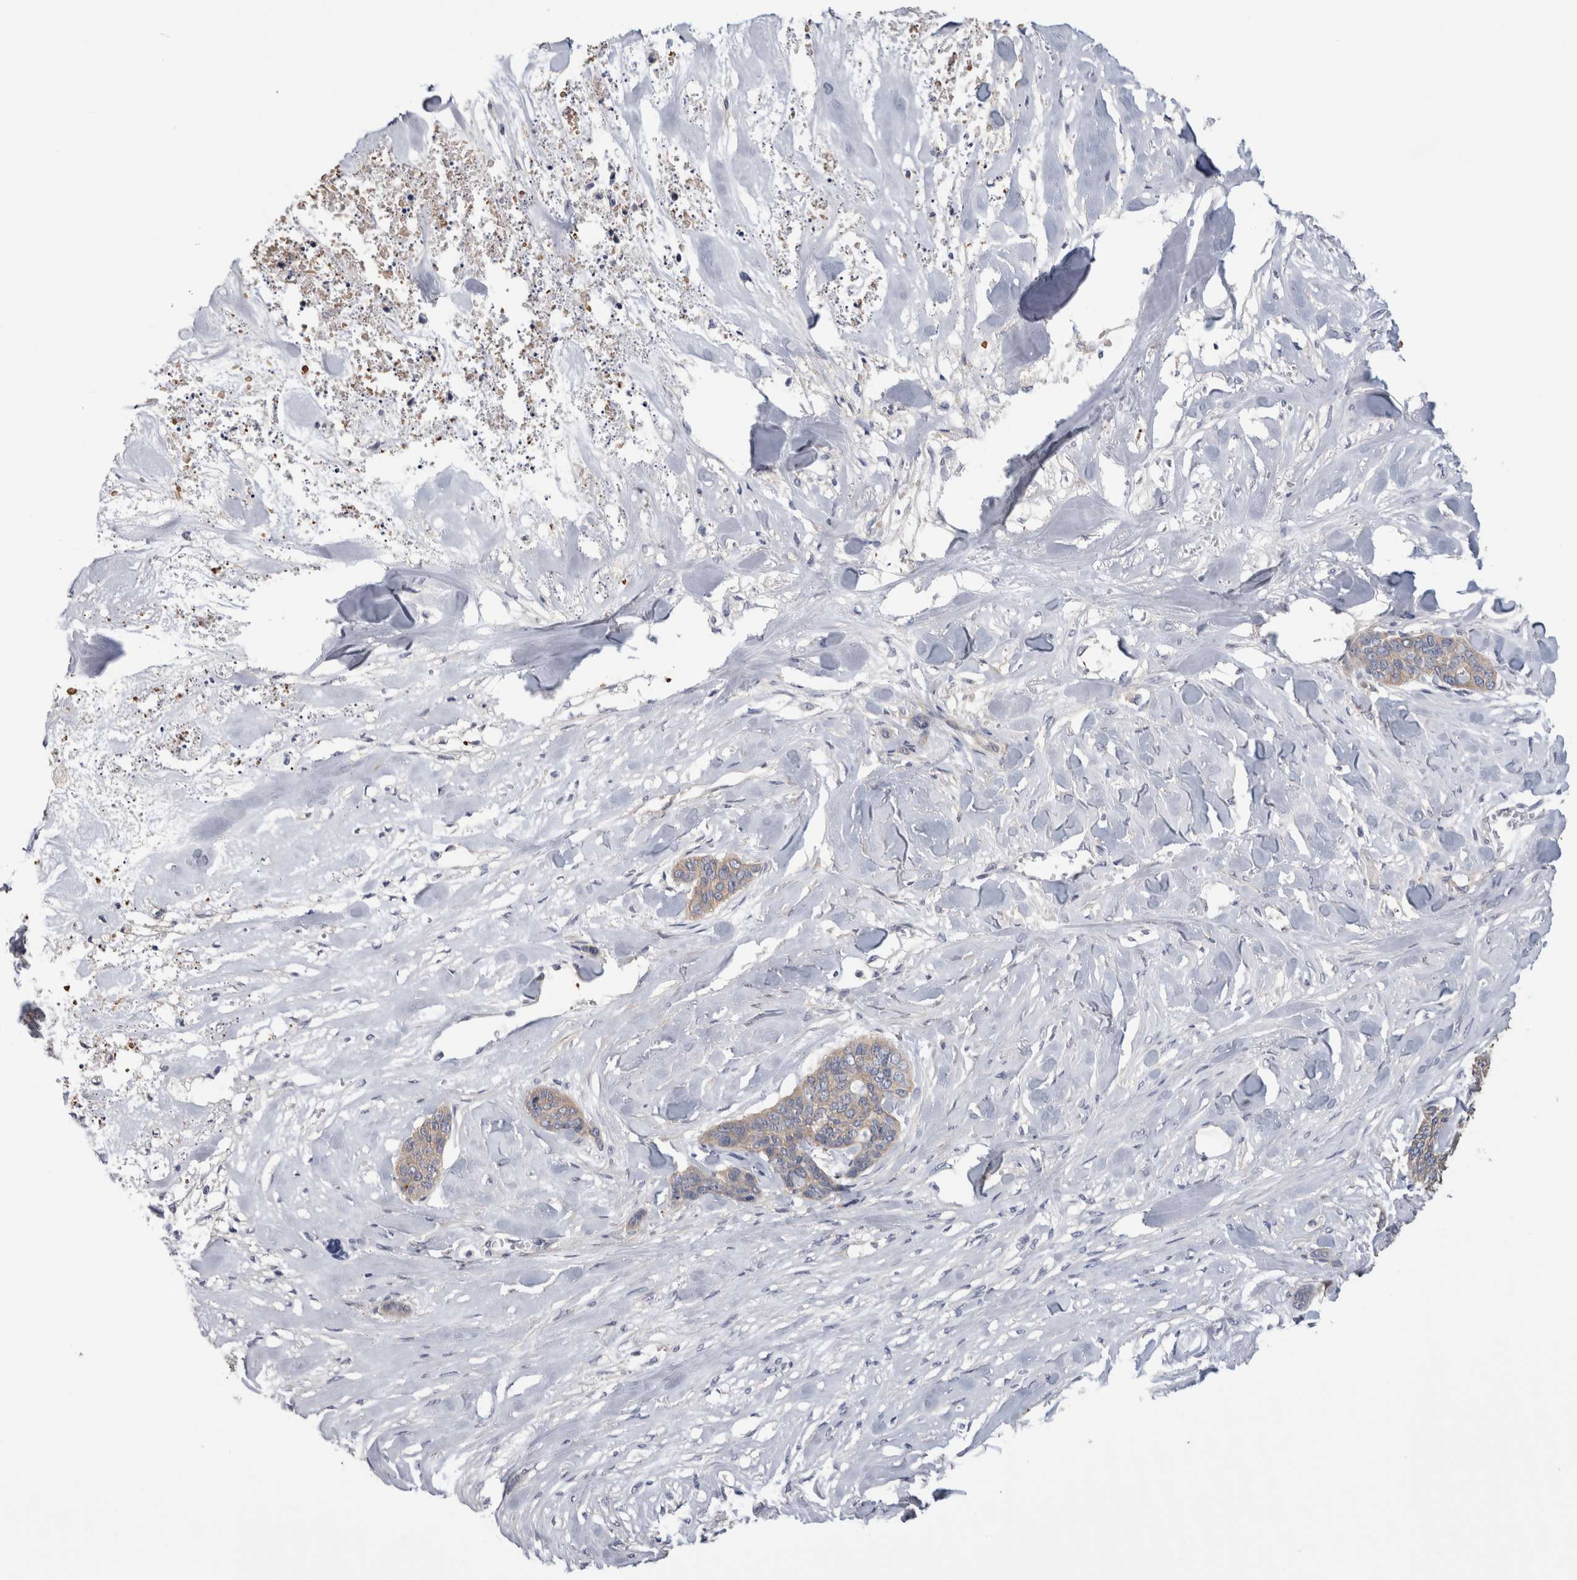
{"staining": {"intensity": "weak", "quantity": "25%-75%", "location": "cytoplasmic/membranous"}, "tissue": "skin cancer", "cell_type": "Tumor cells", "image_type": "cancer", "snomed": [{"axis": "morphology", "description": "Basal cell carcinoma"}, {"axis": "topography", "description": "Skin"}], "caption": "High-magnification brightfield microscopy of skin cancer (basal cell carcinoma) stained with DAB (3,3'-diaminobenzidine) (brown) and counterstained with hematoxylin (blue). tumor cells exhibit weak cytoplasmic/membranous staining is seen in approximately25%-75% of cells.", "gene": "SCRN1", "patient": {"sex": "female", "age": 64}}